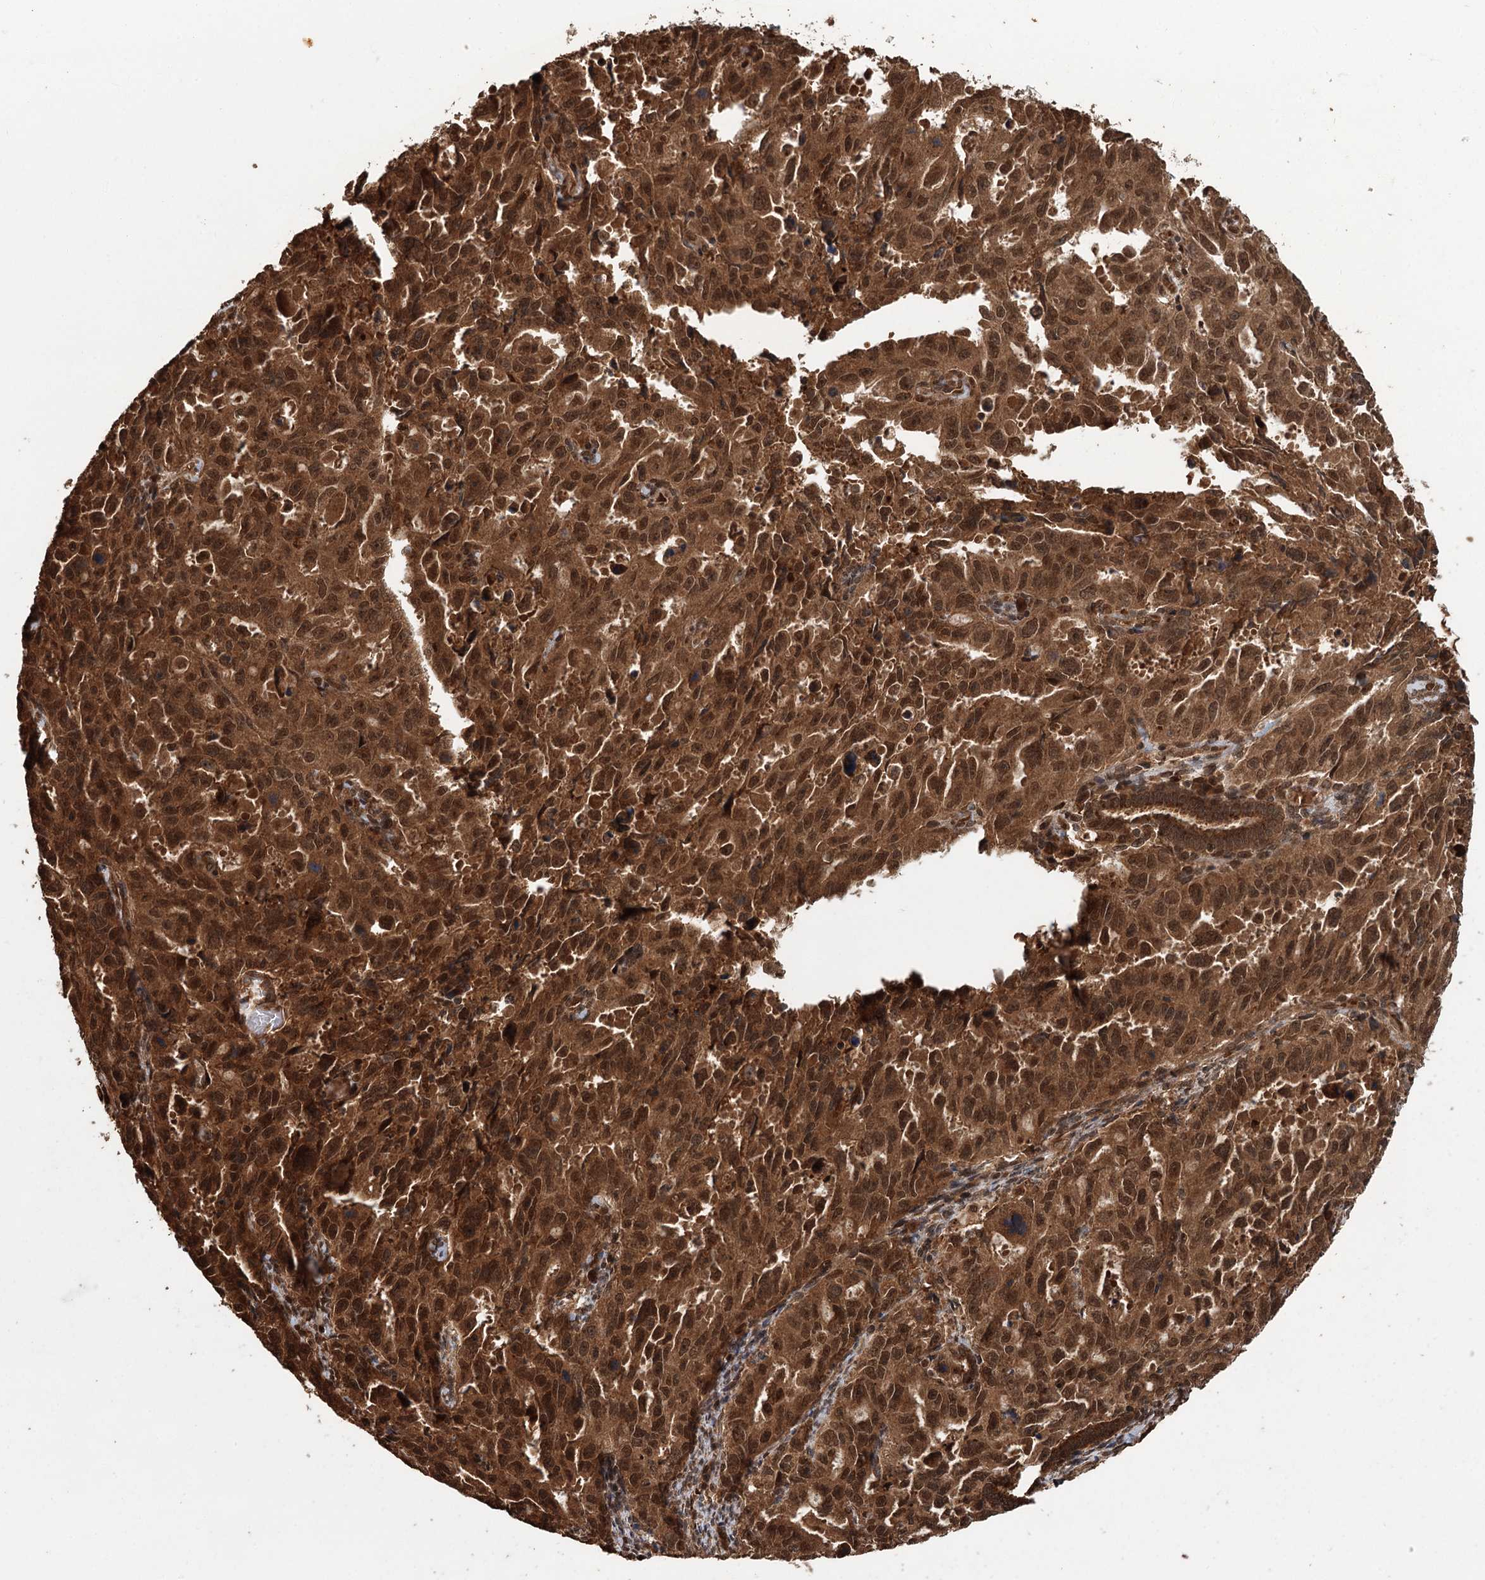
{"staining": {"intensity": "strong", "quantity": ">75%", "location": "cytoplasmic/membranous,nuclear"}, "tissue": "endometrial cancer", "cell_type": "Tumor cells", "image_type": "cancer", "snomed": [{"axis": "morphology", "description": "Adenocarcinoma, NOS"}, {"axis": "topography", "description": "Endometrium"}], "caption": "Protein staining reveals strong cytoplasmic/membranous and nuclear expression in about >75% of tumor cells in adenocarcinoma (endometrial).", "gene": "N6AMT1", "patient": {"sex": "female", "age": 65}}